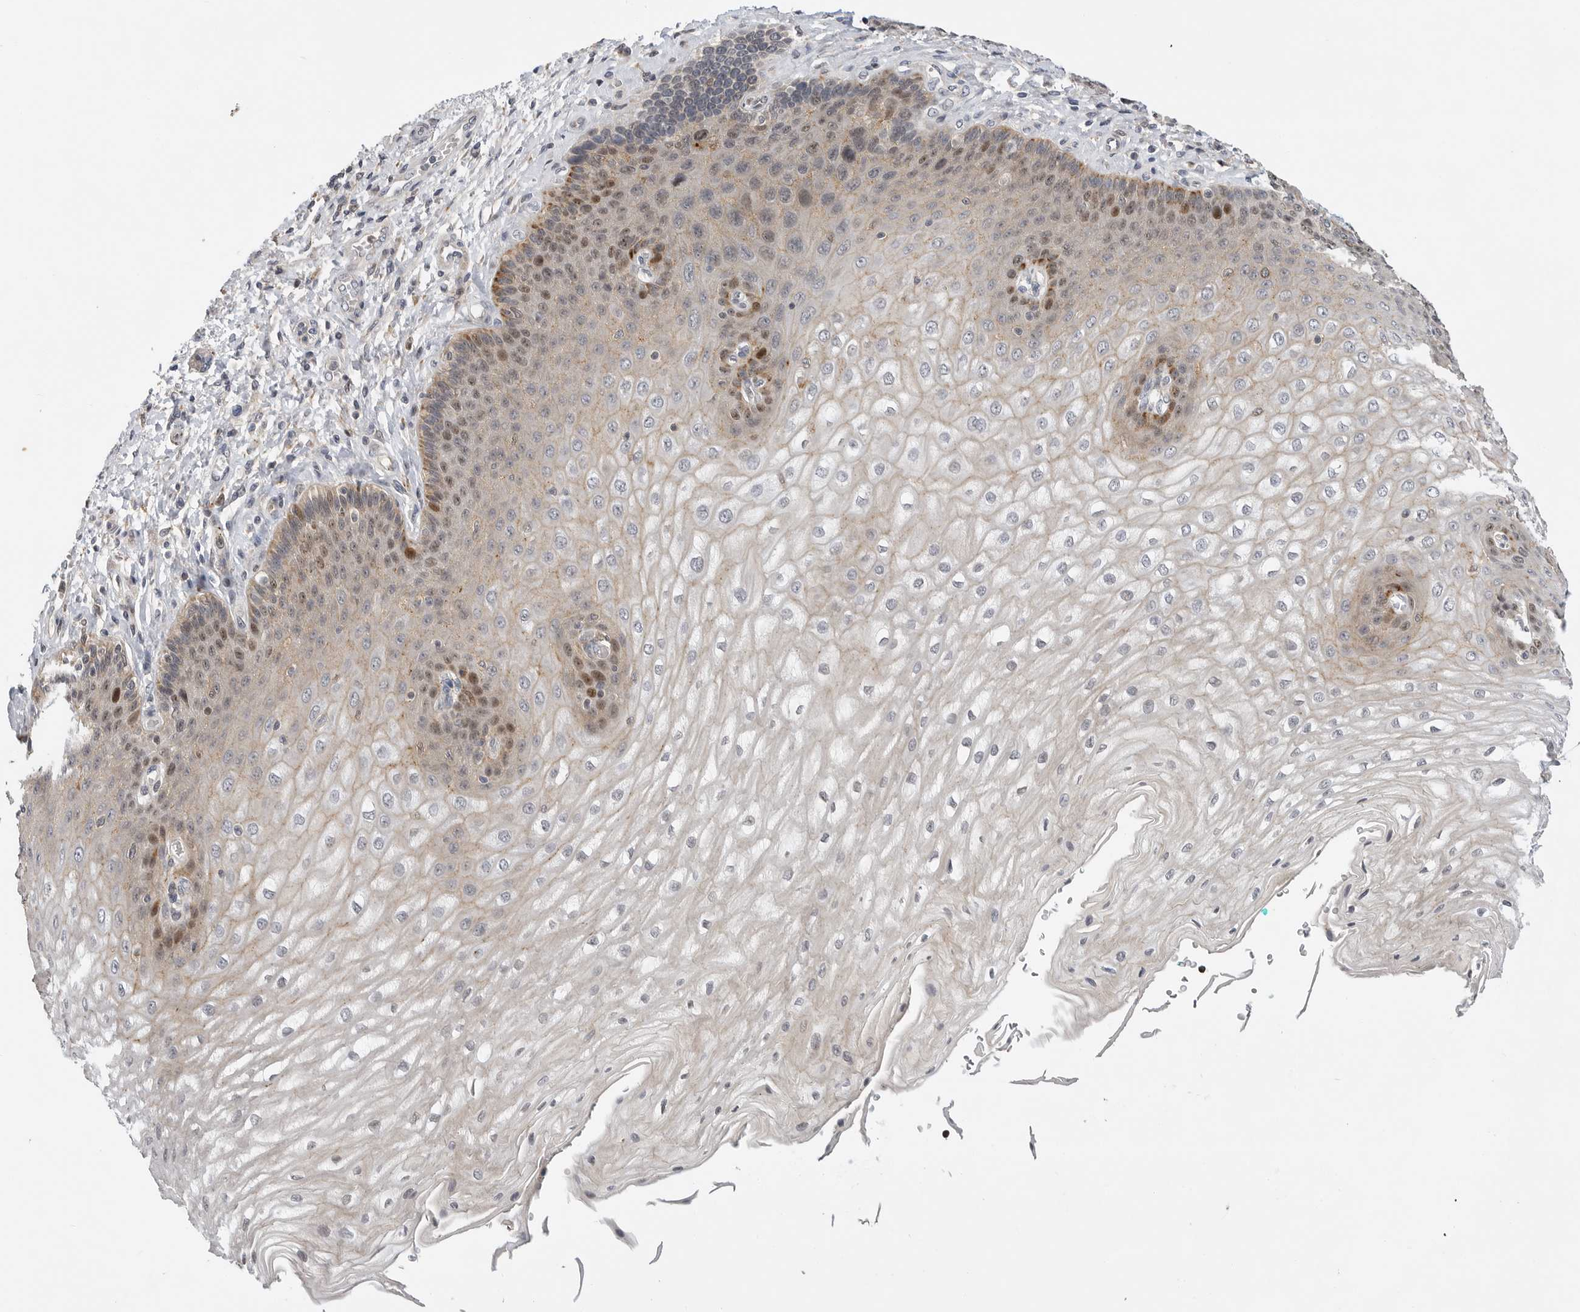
{"staining": {"intensity": "strong", "quantity": "<25%", "location": "cytoplasmic/membranous,nuclear"}, "tissue": "esophagus", "cell_type": "Squamous epithelial cells", "image_type": "normal", "snomed": [{"axis": "morphology", "description": "Normal tissue, NOS"}, {"axis": "topography", "description": "Esophagus"}], "caption": "A brown stain highlights strong cytoplasmic/membranous,nuclear positivity of a protein in squamous epithelial cells of normal human esophagus.", "gene": "CSNK1G3", "patient": {"sex": "male", "age": 54}}